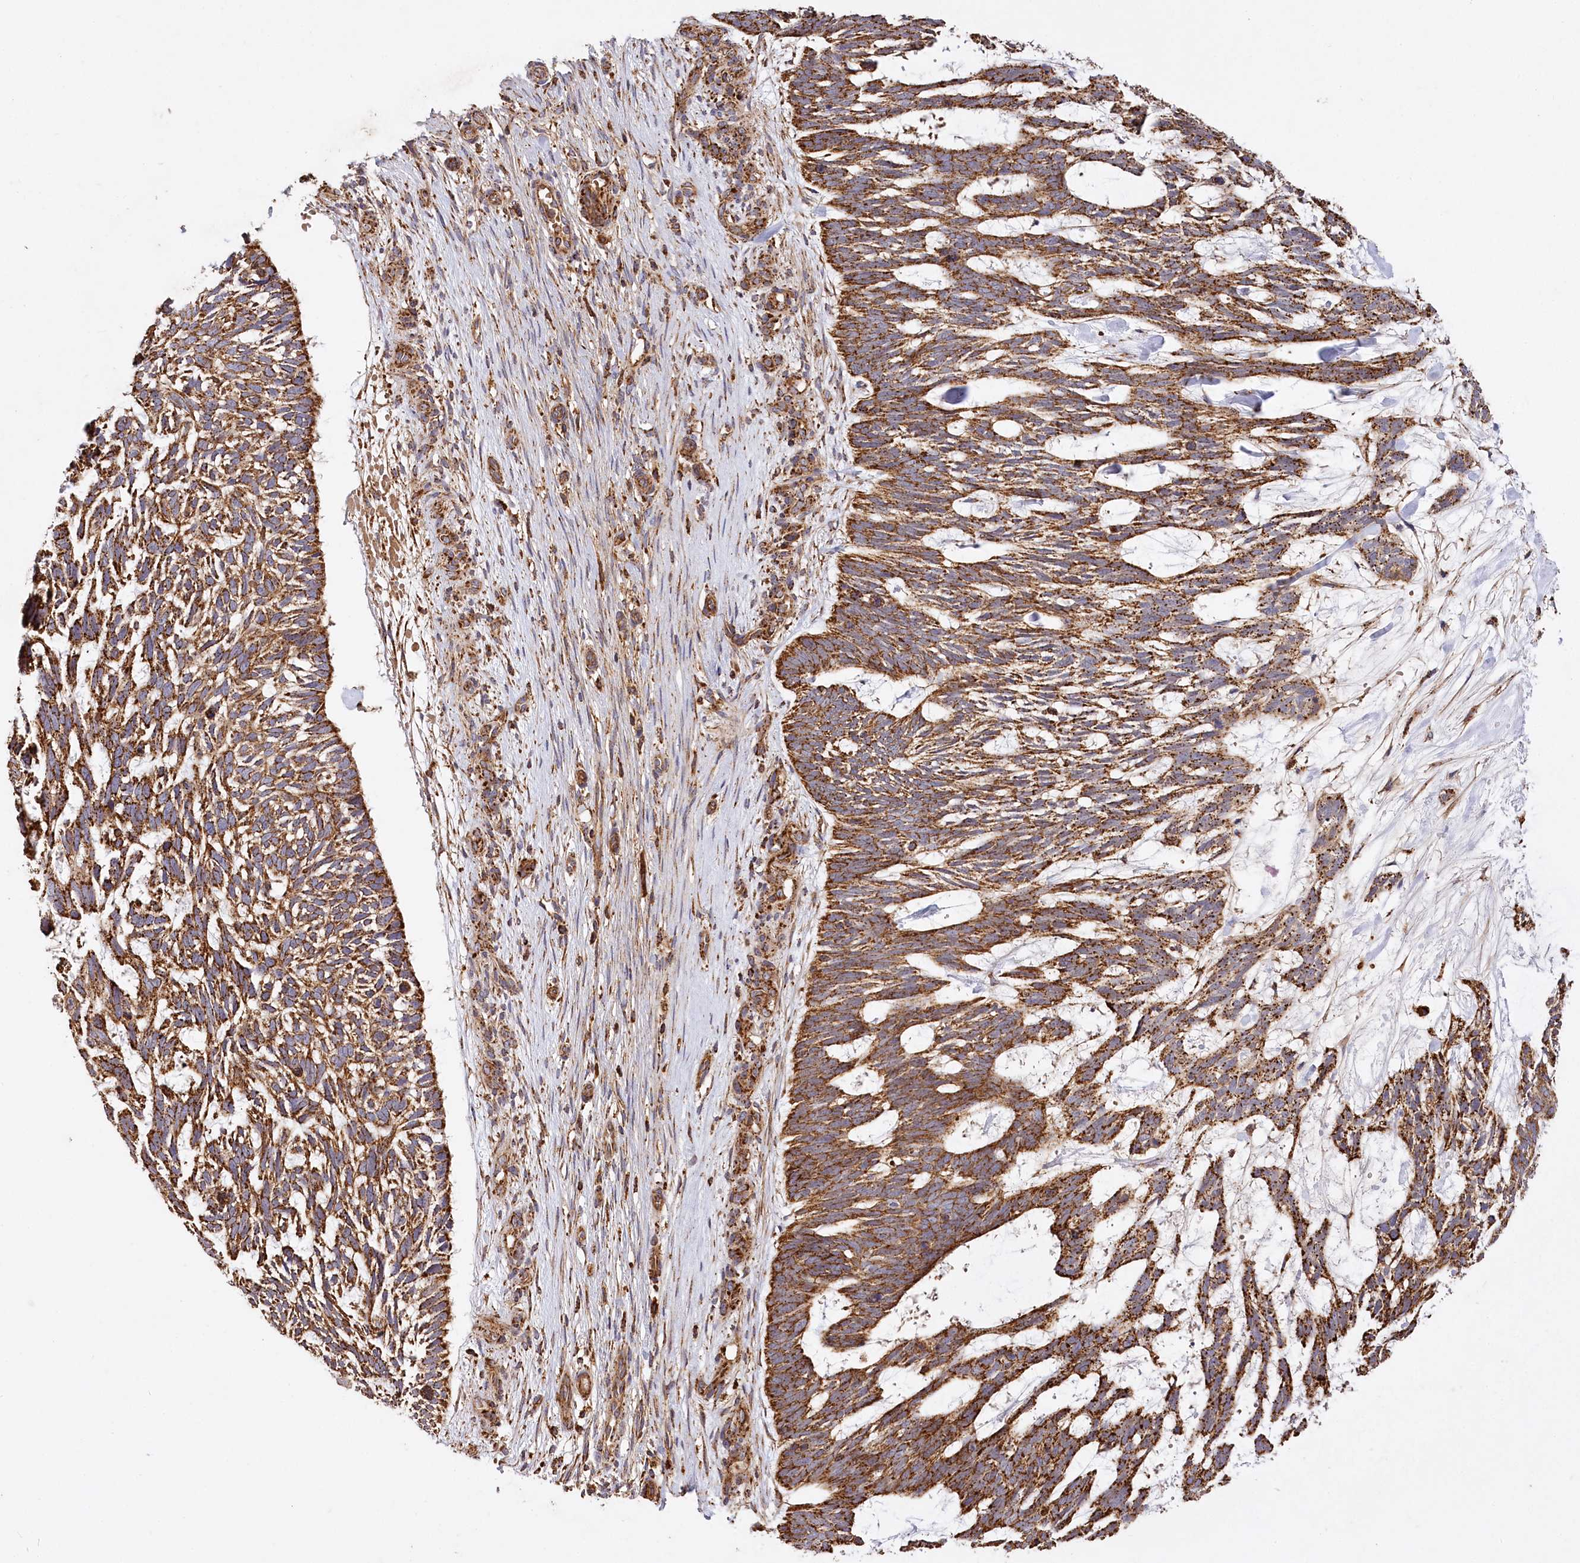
{"staining": {"intensity": "strong", "quantity": ">75%", "location": "cytoplasmic/membranous"}, "tissue": "skin cancer", "cell_type": "Tumor cells", "image_type": "cancer", "snomed": [{"axis": "morphology", "description": "Basal cell carcinoma"}, {"axis": "topography", "description": "Skin"}], "caption": "Immunohistochemical staining of human basal cell carcinoma (skin) shows strong cytoplasmic/membranous protein staining in about >75% of tumor cells.", "gene": "CARD19", "patient": {"sex": "male", "age": 88}}